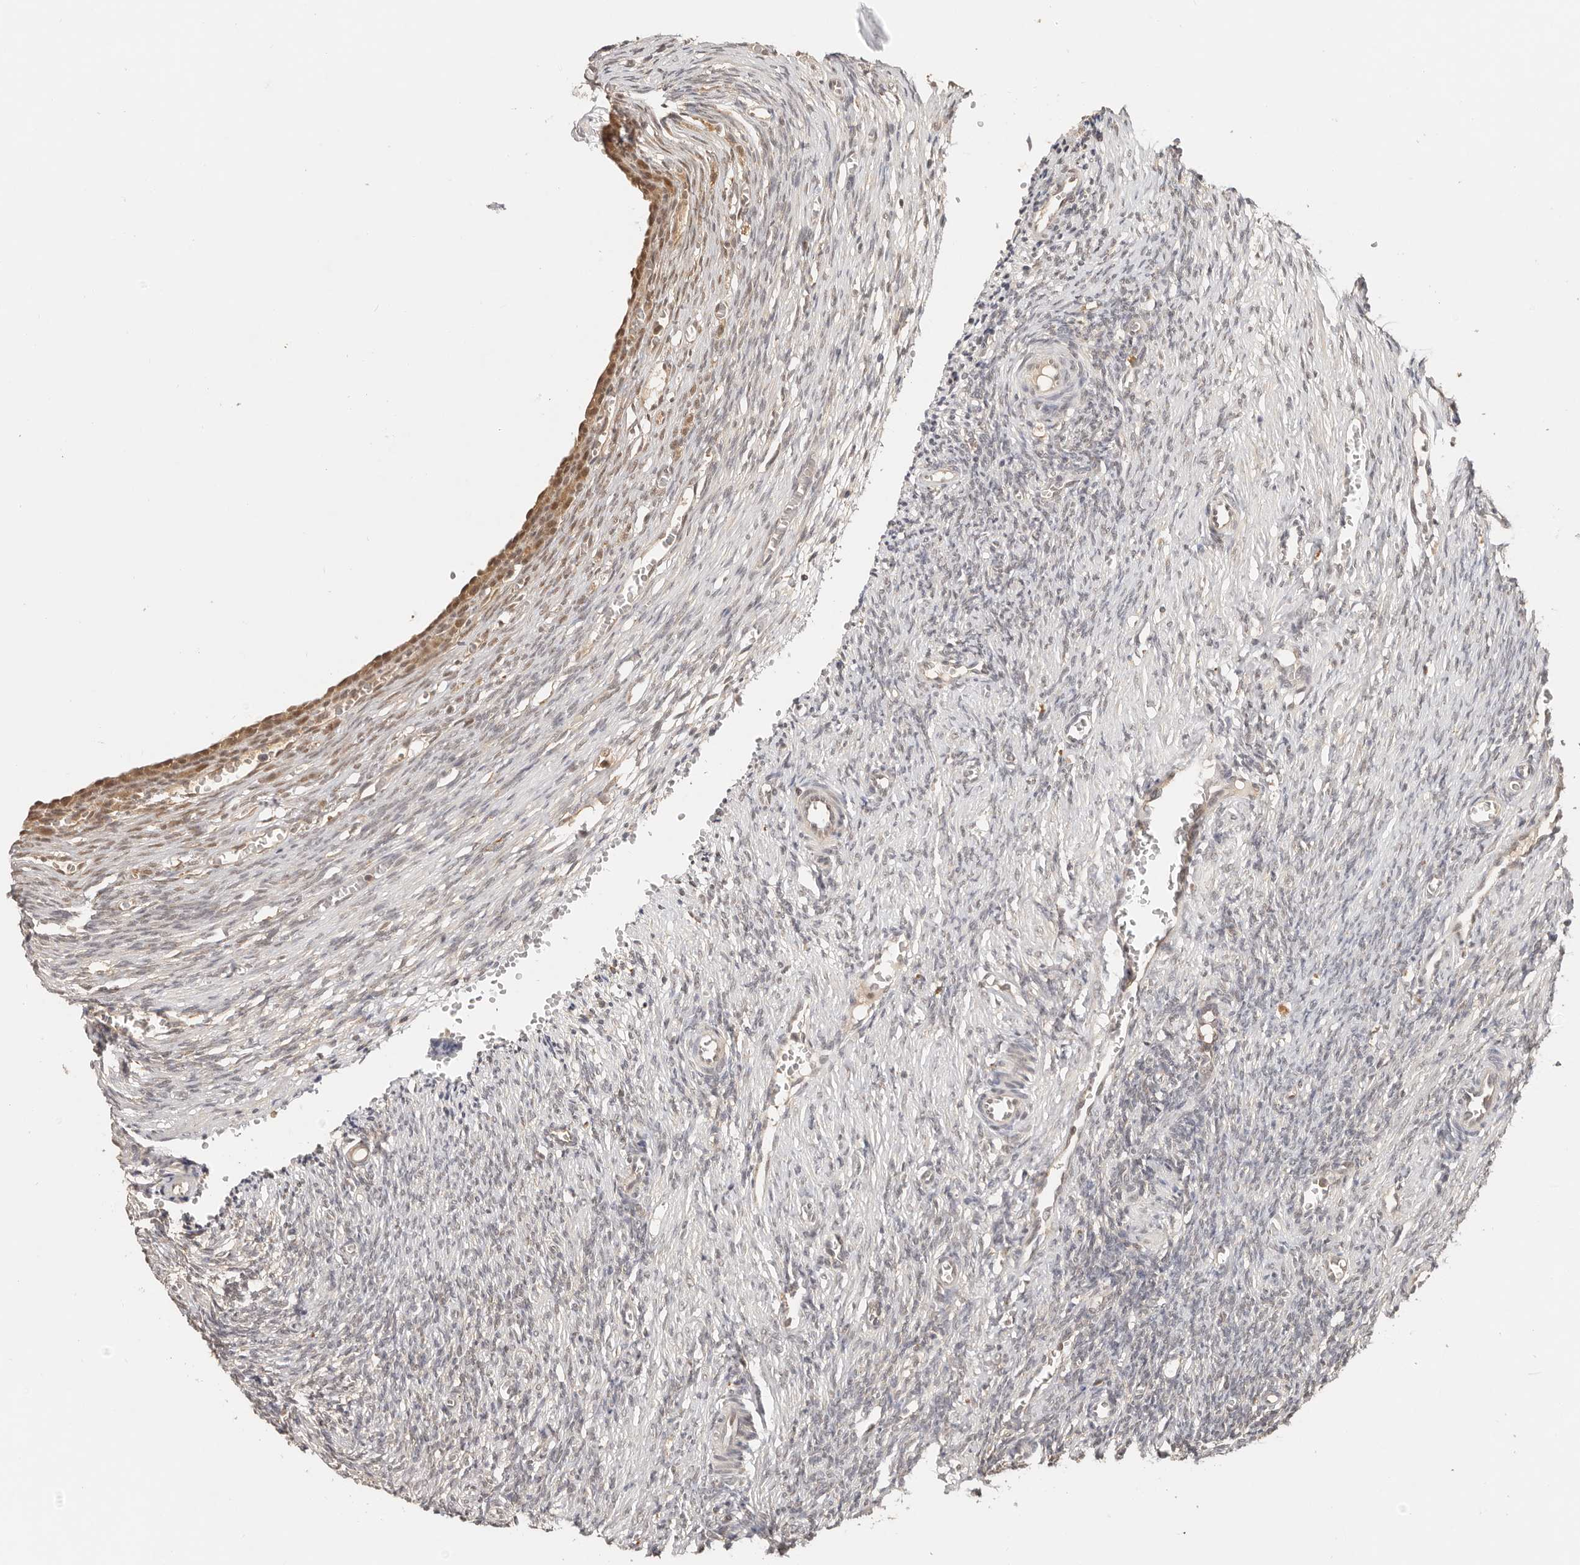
{"staining": {"intensity": "weak", "quantity": "<25%", "location": "nuclear"}, "tissue": "ovary", "cell_type": "Ovarian stroma cells", "image_type": "normal", "snomed": [{"axis": "morphology", "description": "Normal tissue, NOS"}, {"axis": "topography", "description": "Ovary"}], "caption": "Immunohistochemistry histopathology image of unremarkable ovary: ovary stained with DAB exhibits no significant protein expression in ovarian stroma cells.", "gene": "PSMA5", "patient": {"sex": "female", "age": 27}}